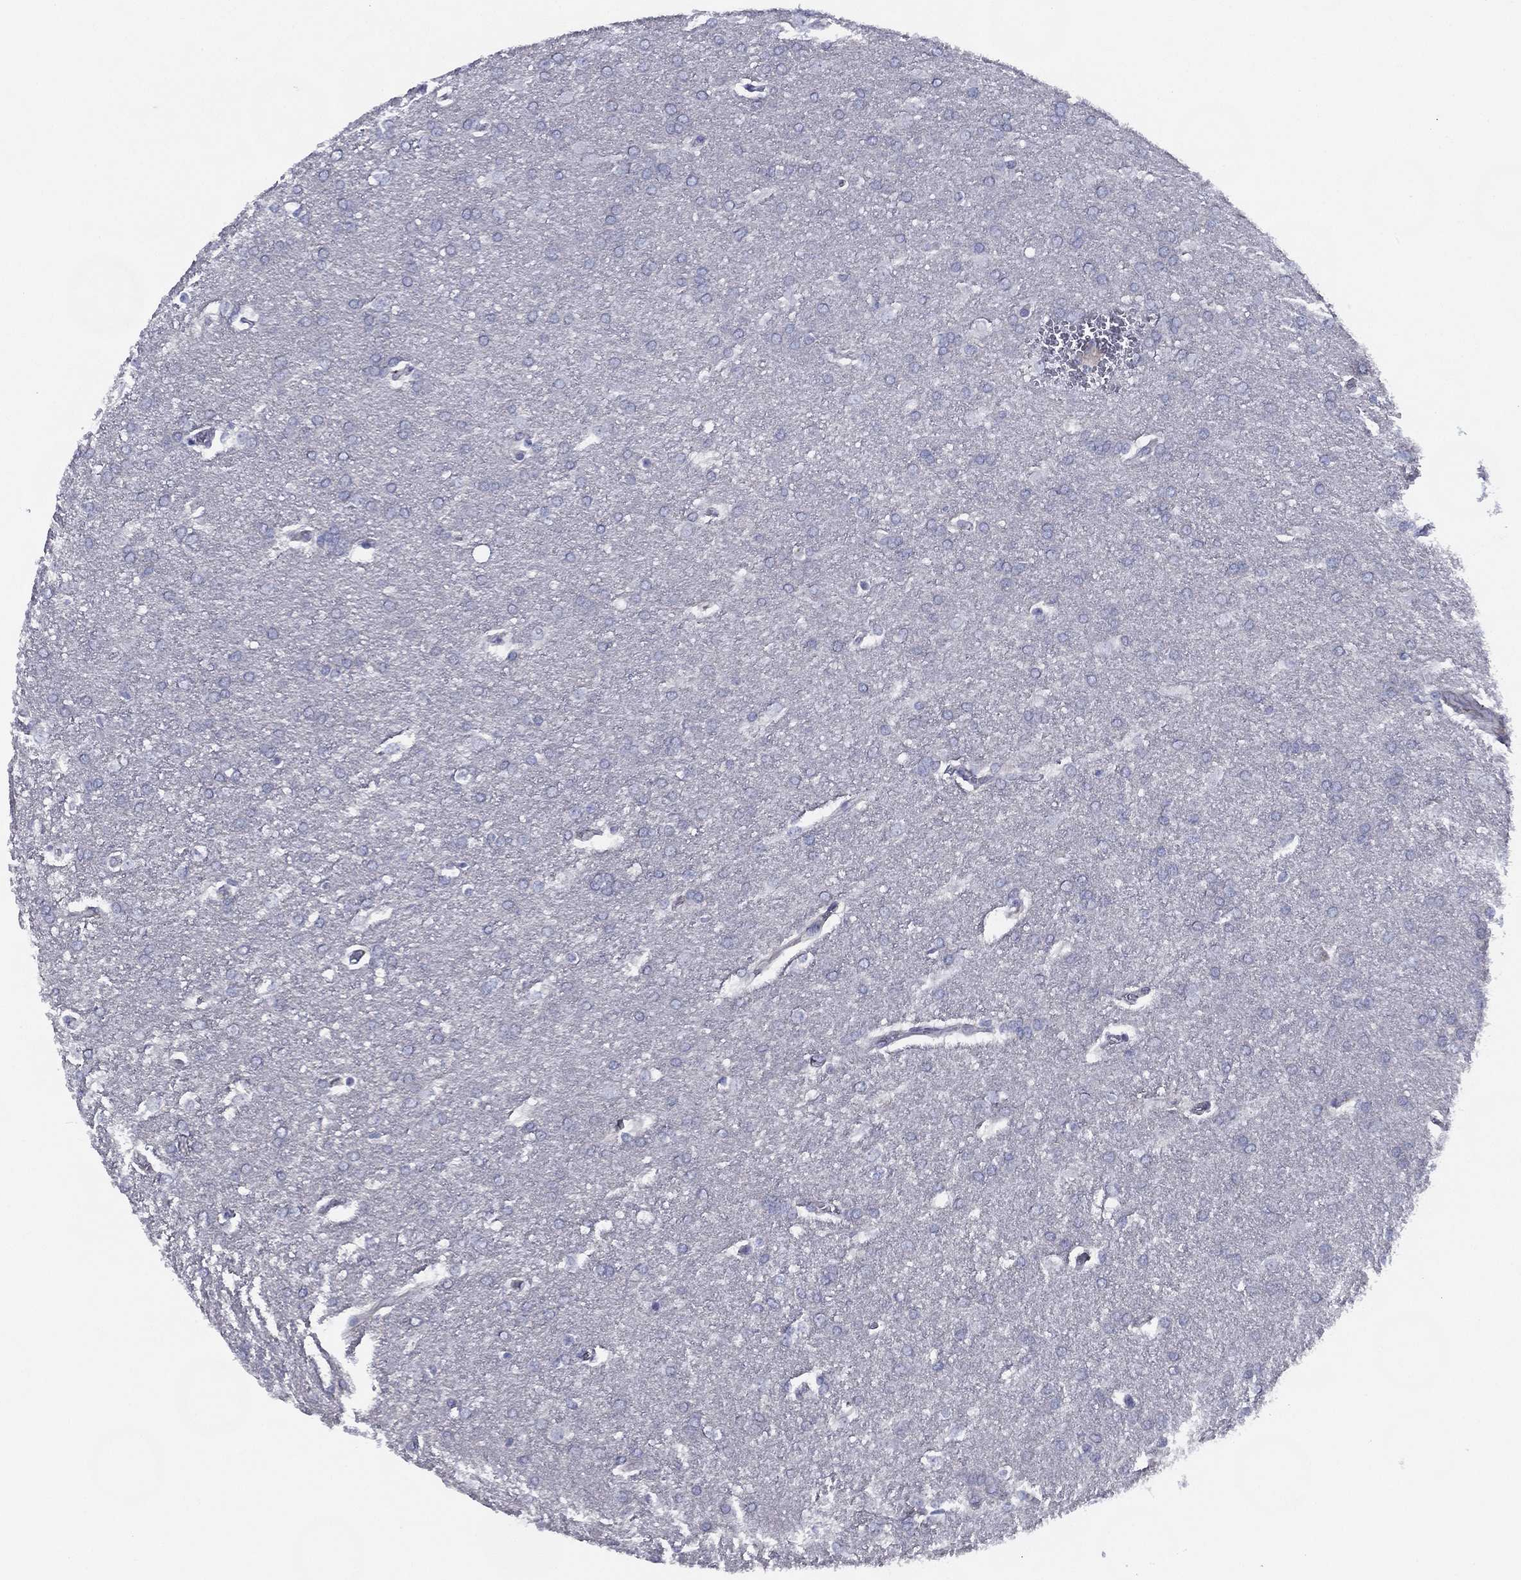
{"staining": {"intensity": "negative", "quantity": "none", "location": "none"}, "tissue": "glioma", "cell_type": "Tumor cells", "image_type": "cancer", "snomed": [{"axis": "morphology", "description": "Glioma, malignant, Low grade"}, {"axis": "topography", "description": "Brain"}], "caption": "A high-resolution image shows immunohistochemistry staining of glioma, which shows no significant expression in tumor cells. (Immunohistochemistry (ihc), brightfield microscopy, high magnification).", "gene": "ZNF223", "patient": {"sex": "female", "age": 32}}